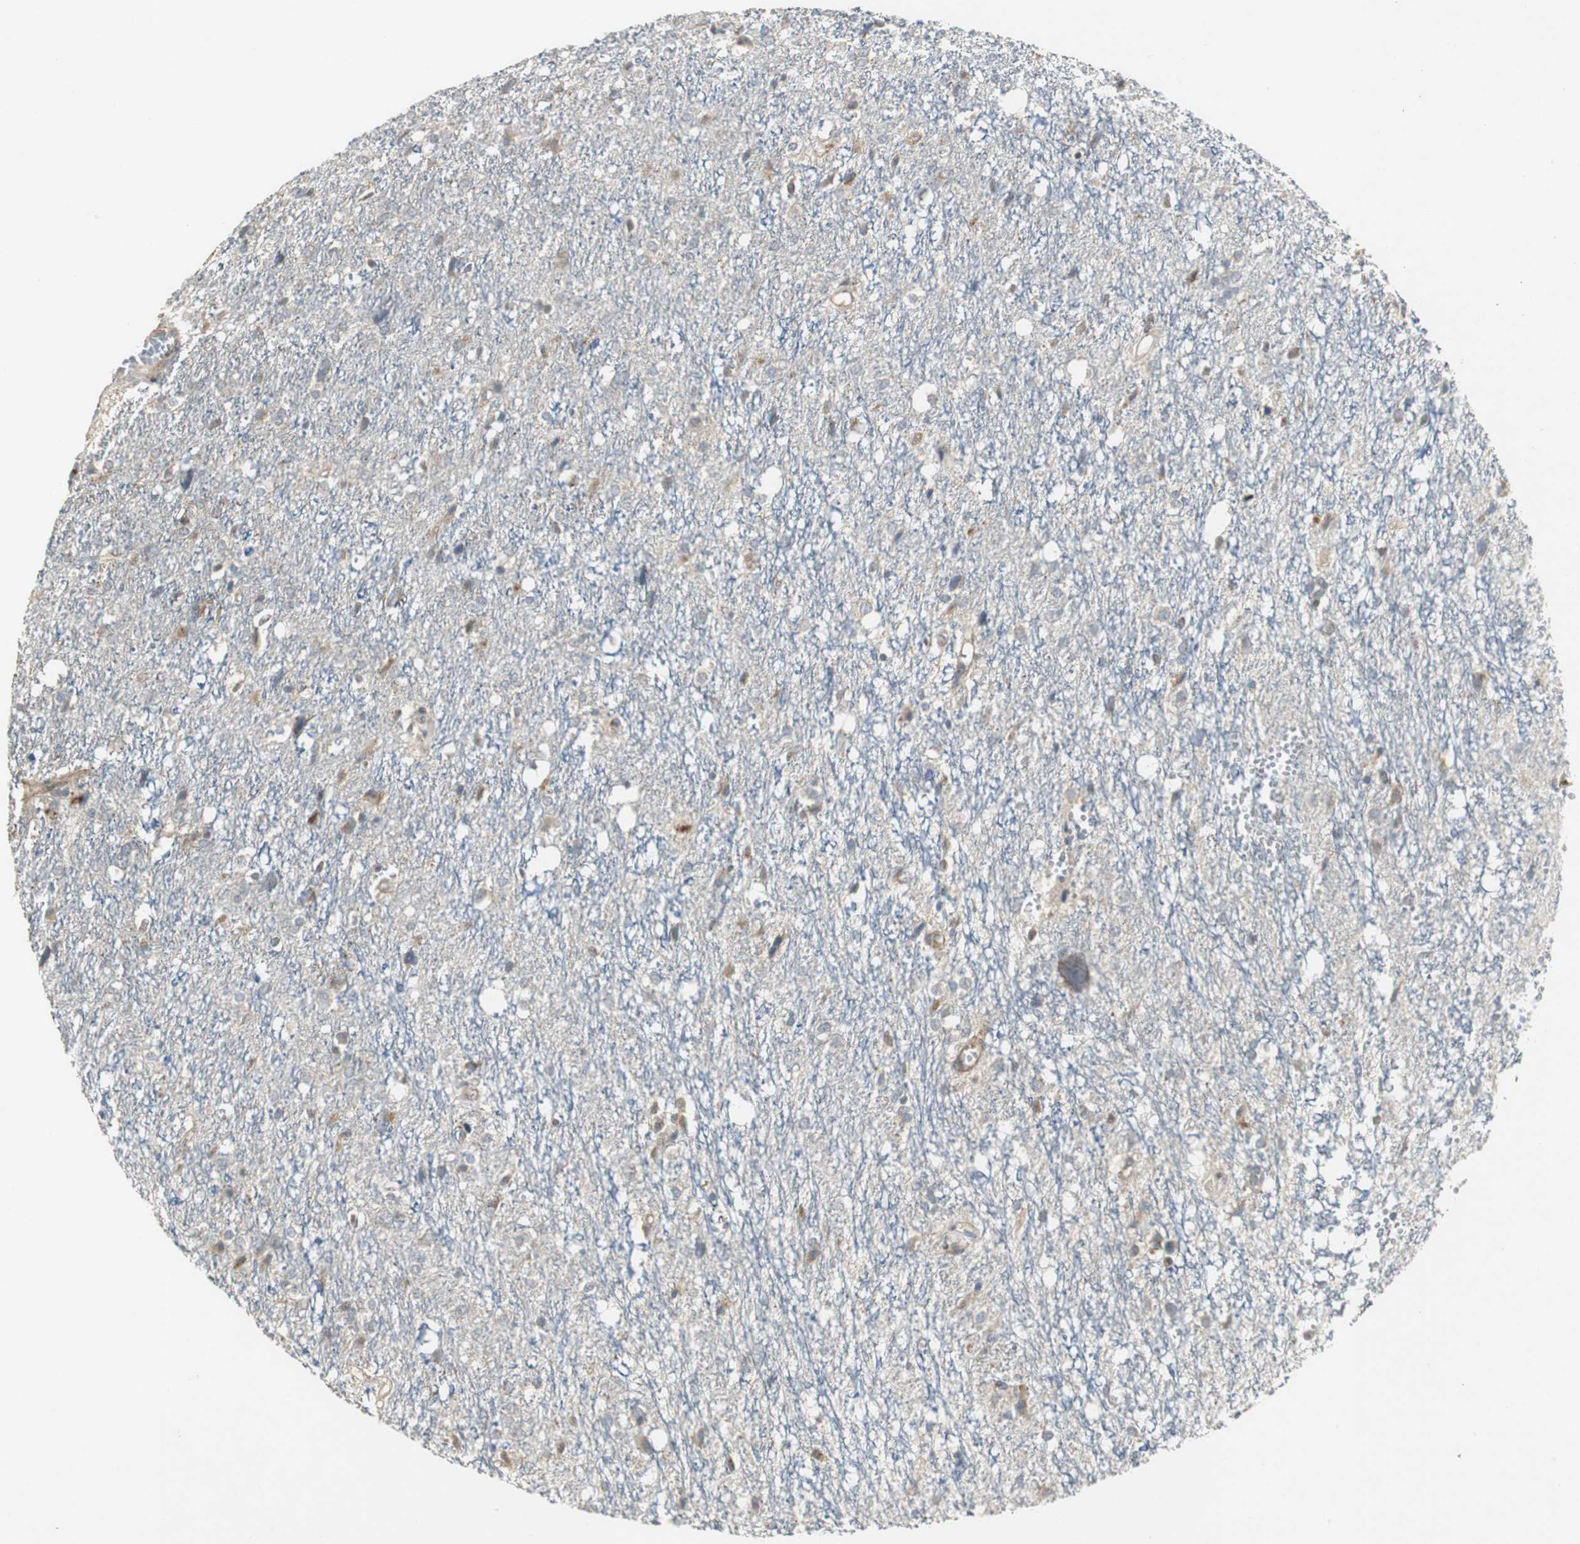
{"staining": {"intensity": "weak", "quantity": "25%-75%", "location": "cytoplasmic/membranous"}, "tissue": "glioma", "cell_type": "Tumor cells", "image_type": "cancer", "snomed": [{"axis": "morphology", "description": "Glioma, malignant, High grade"}, {"axis": "topography", "description": "Brain"}], "caption": "High-grade glioma (malignant) tissue exhibits weak cytoplasmic/membranous positivity in about 25%-75% of tumor cells", "gene": "JTB", "patient": {"sex": "female", "age": 59}}